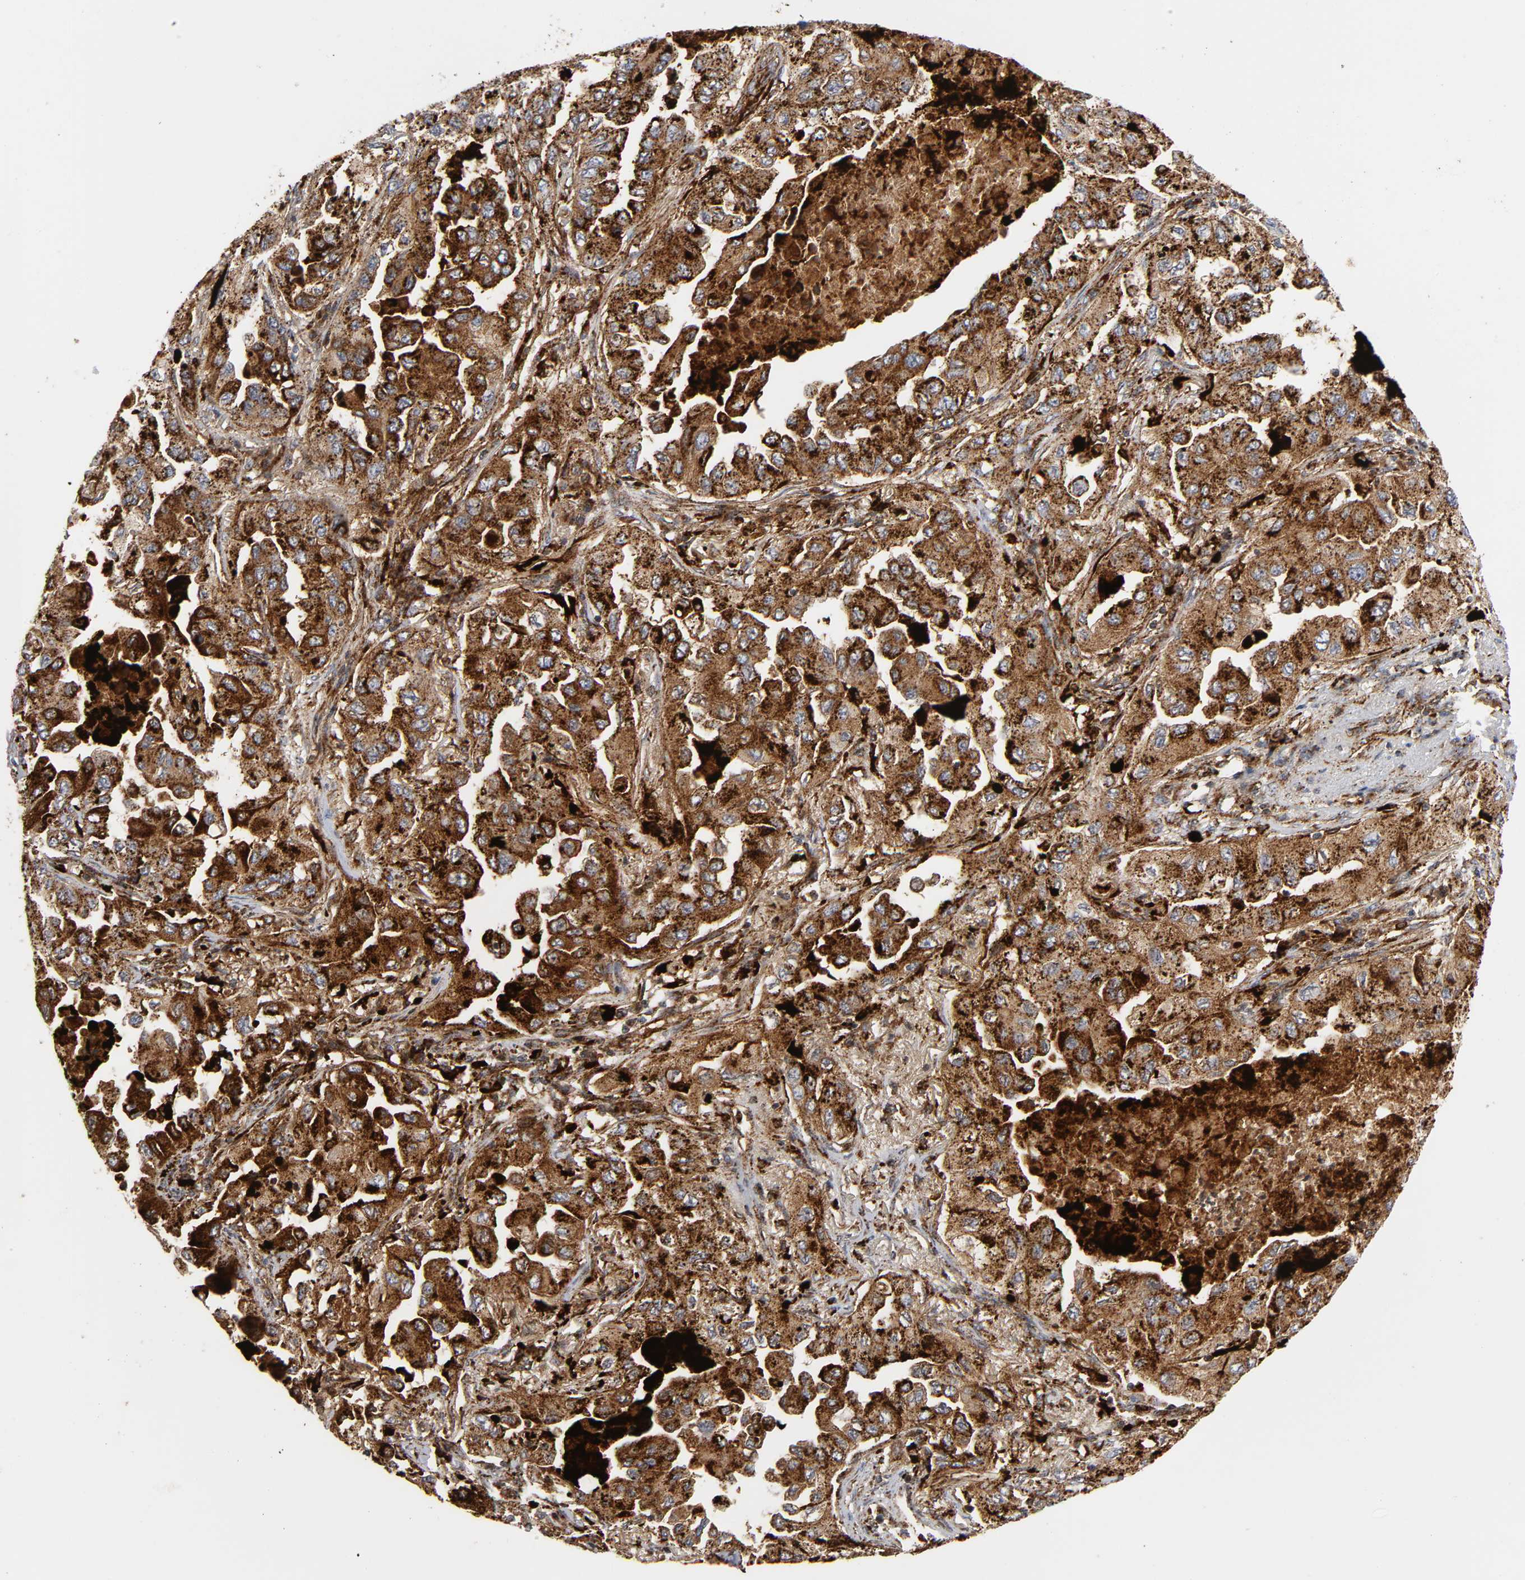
{"staining": {"intensity": "strong", "quantity": ">75%", "location": "cytoplasmic/membranous"}, "tissue": "lung cancer", "cell_type": "Tumor cells", "image_type": "cancer", "snomed": [{"axis": "morphology", "description": "Adenocarcinoma, NOS"}, {"axis": "topography", "description": "Lung"}], "caption": "Lung cancer (adenocarcinoma) stained with a brown dye reveals strong cytoplasmic/membranous positive expression in approximately >75% of tumor cells.", "gene": "PSAP", "patient": {"sex": "female", "age": 65}}